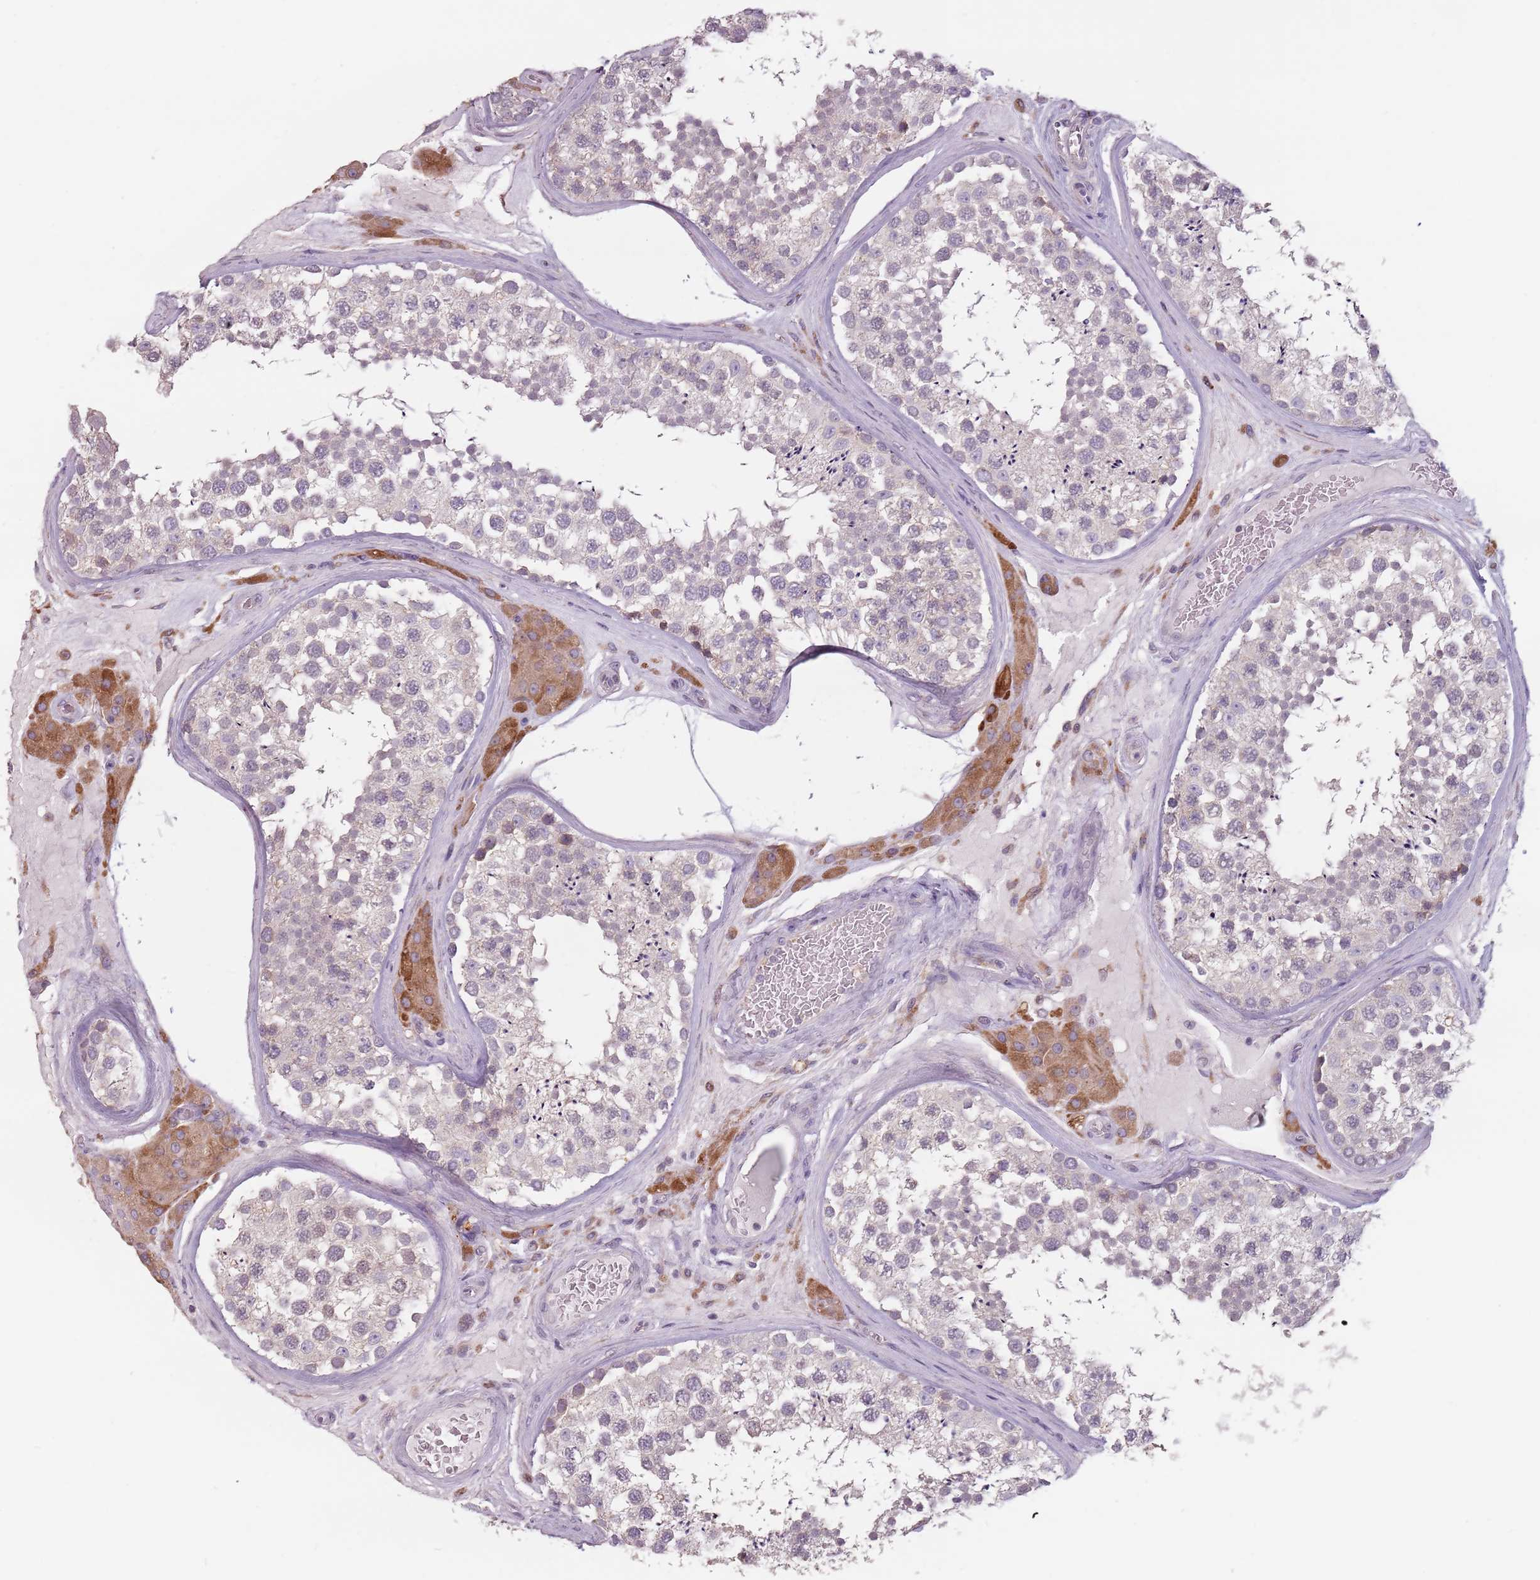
{"staining": {"intensity": "negative", "quantity": "none", "location": "none"}, "tissue": "testis", "cell_type": "Cells in seminiferous ducts", "image_type": "normal", "snomed": [{"axis": "morphology", "description": "Normal tissue, NOS"}, {"axis": "topography", "description": "Testis"}], "caption": "Immunohistochemistry image of benign testis: human testis stained with DAB displays no significant protein expression in cells in seminiferous ducts.", "gene": "RPS9", "patient": {"sex": "male", "age": 46}}